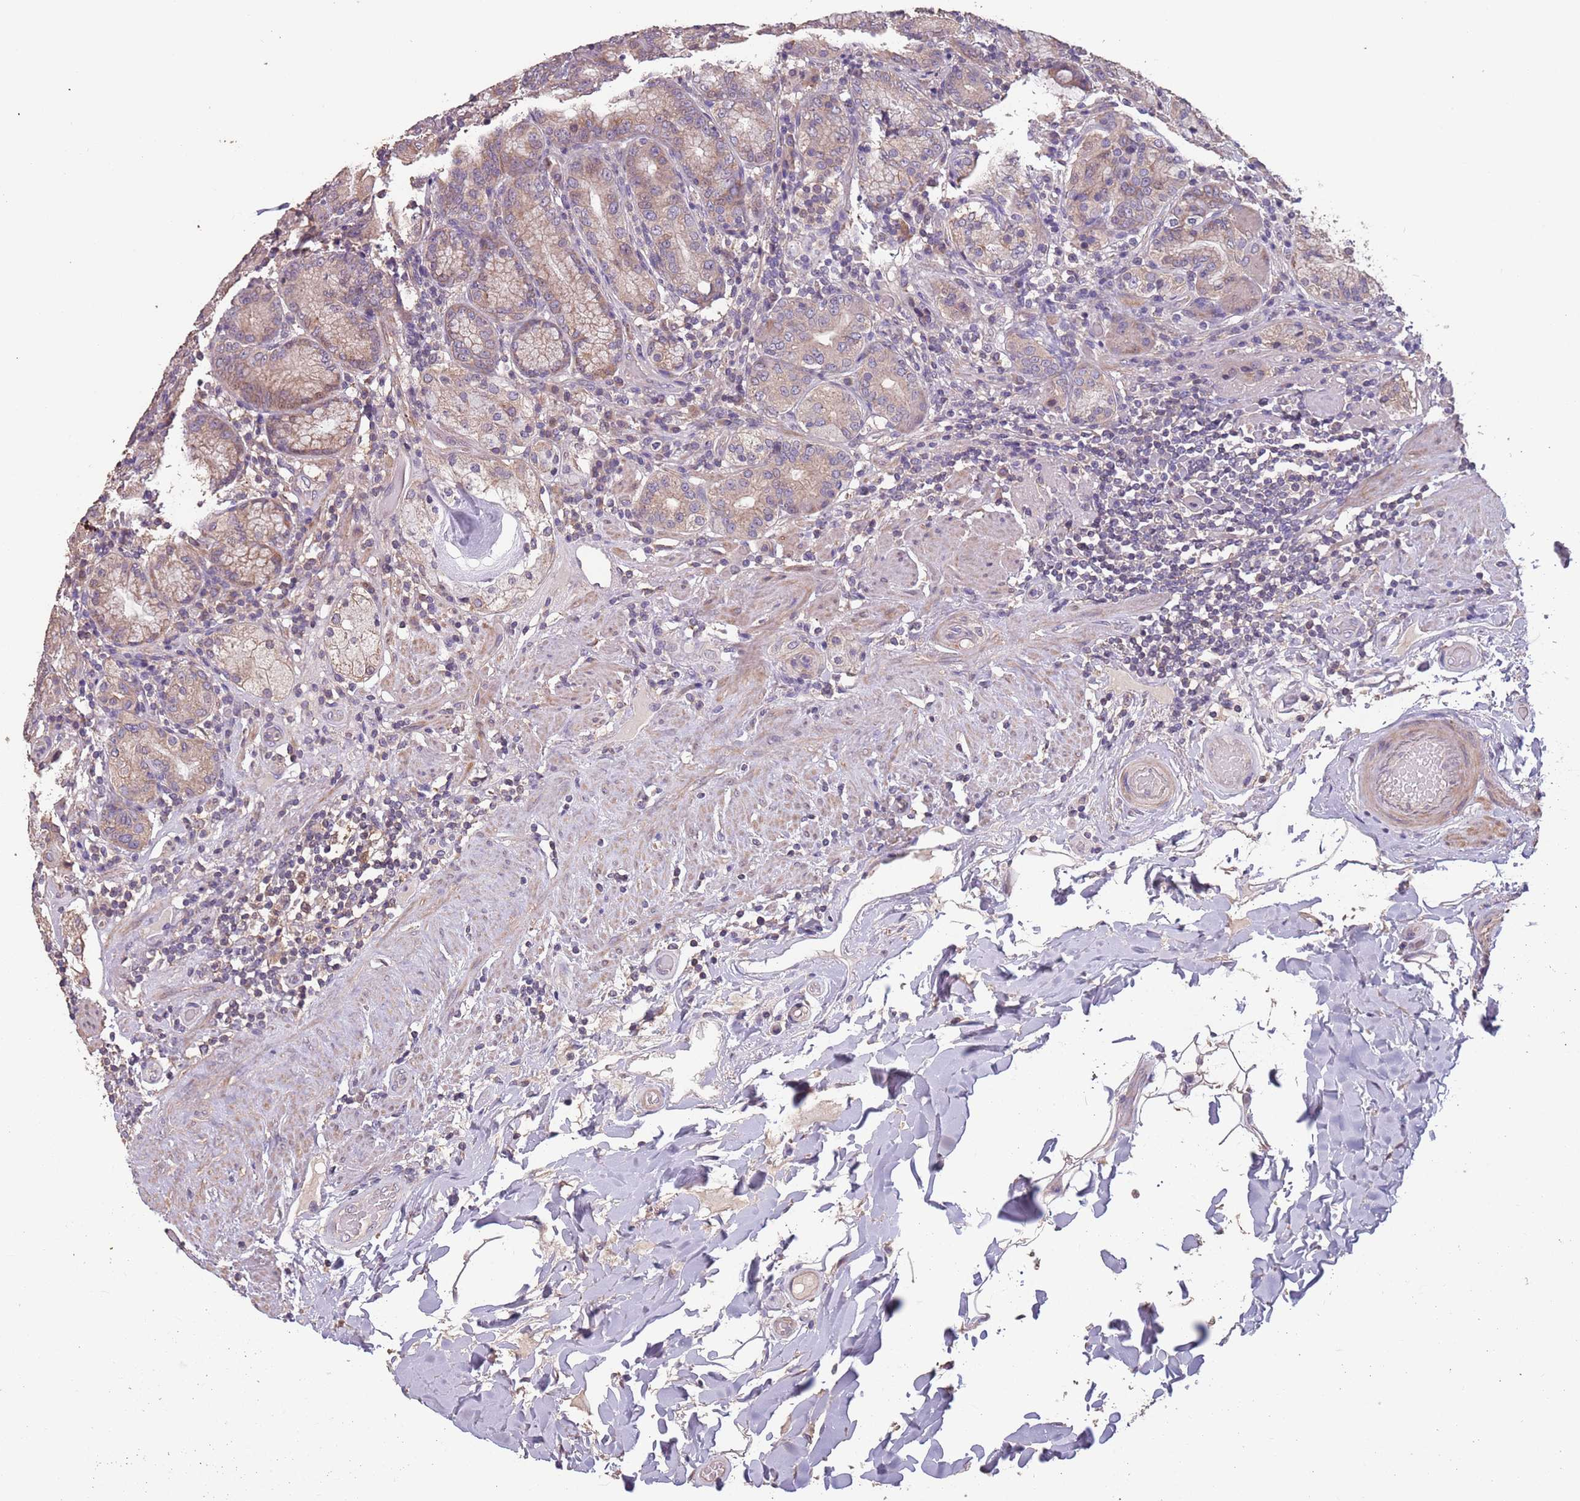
{"staining": {"intensity": "moderate", "quantity": ">75%", "location": "cytoplasmic/membranous"}, "tissue": "stomach", "cell_type": "Glandular cells", "image_type": "normal", "snomed": [{"axis": "morphology", "description": "Normal tissue, NOS"}, {"axis": "topography", "description": "Stomach, upper"}, {"axis": "topography", "description": "Stomach, lower"}], "caption": "Protein staining displays moderate cytoplasmic/membranous positivity in about >75% of glandular cells in benign stomach.", "gene": "MBD3L1", "patient": {"sex": "female", "age": 76}}